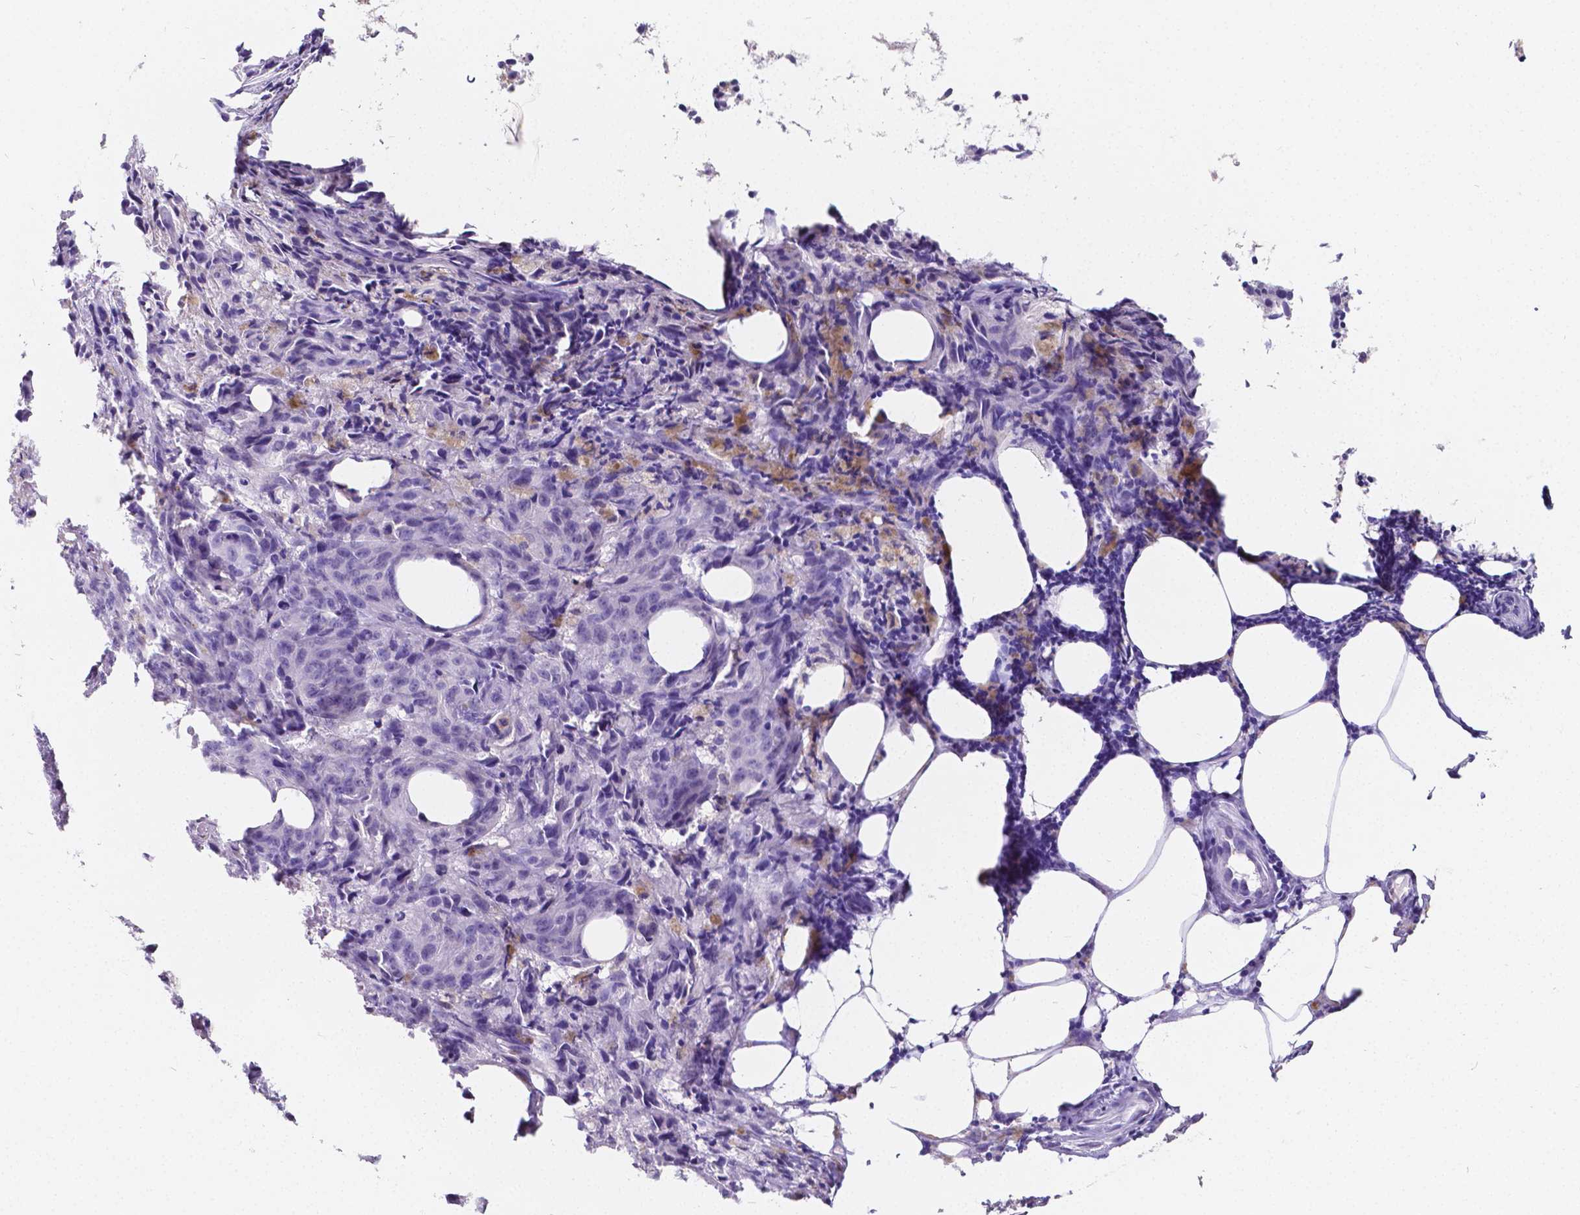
{"staining": {"intensity": "negative", "quantity": "none", "location": "none"}, "tissue": "melanoma", "cell_type": "Tumor cells", "image_type": "cancer", "snomed": [{"axis": "morphology", "description": "Malignant melanoma, NOS"}, {"axis": "topography", "description": "Skin"}], "caption": "There is no significant expression in tumor cells of malignant melanoma.", "gene": "SATB2", "patient": {"sex": "female", "age": 34}}